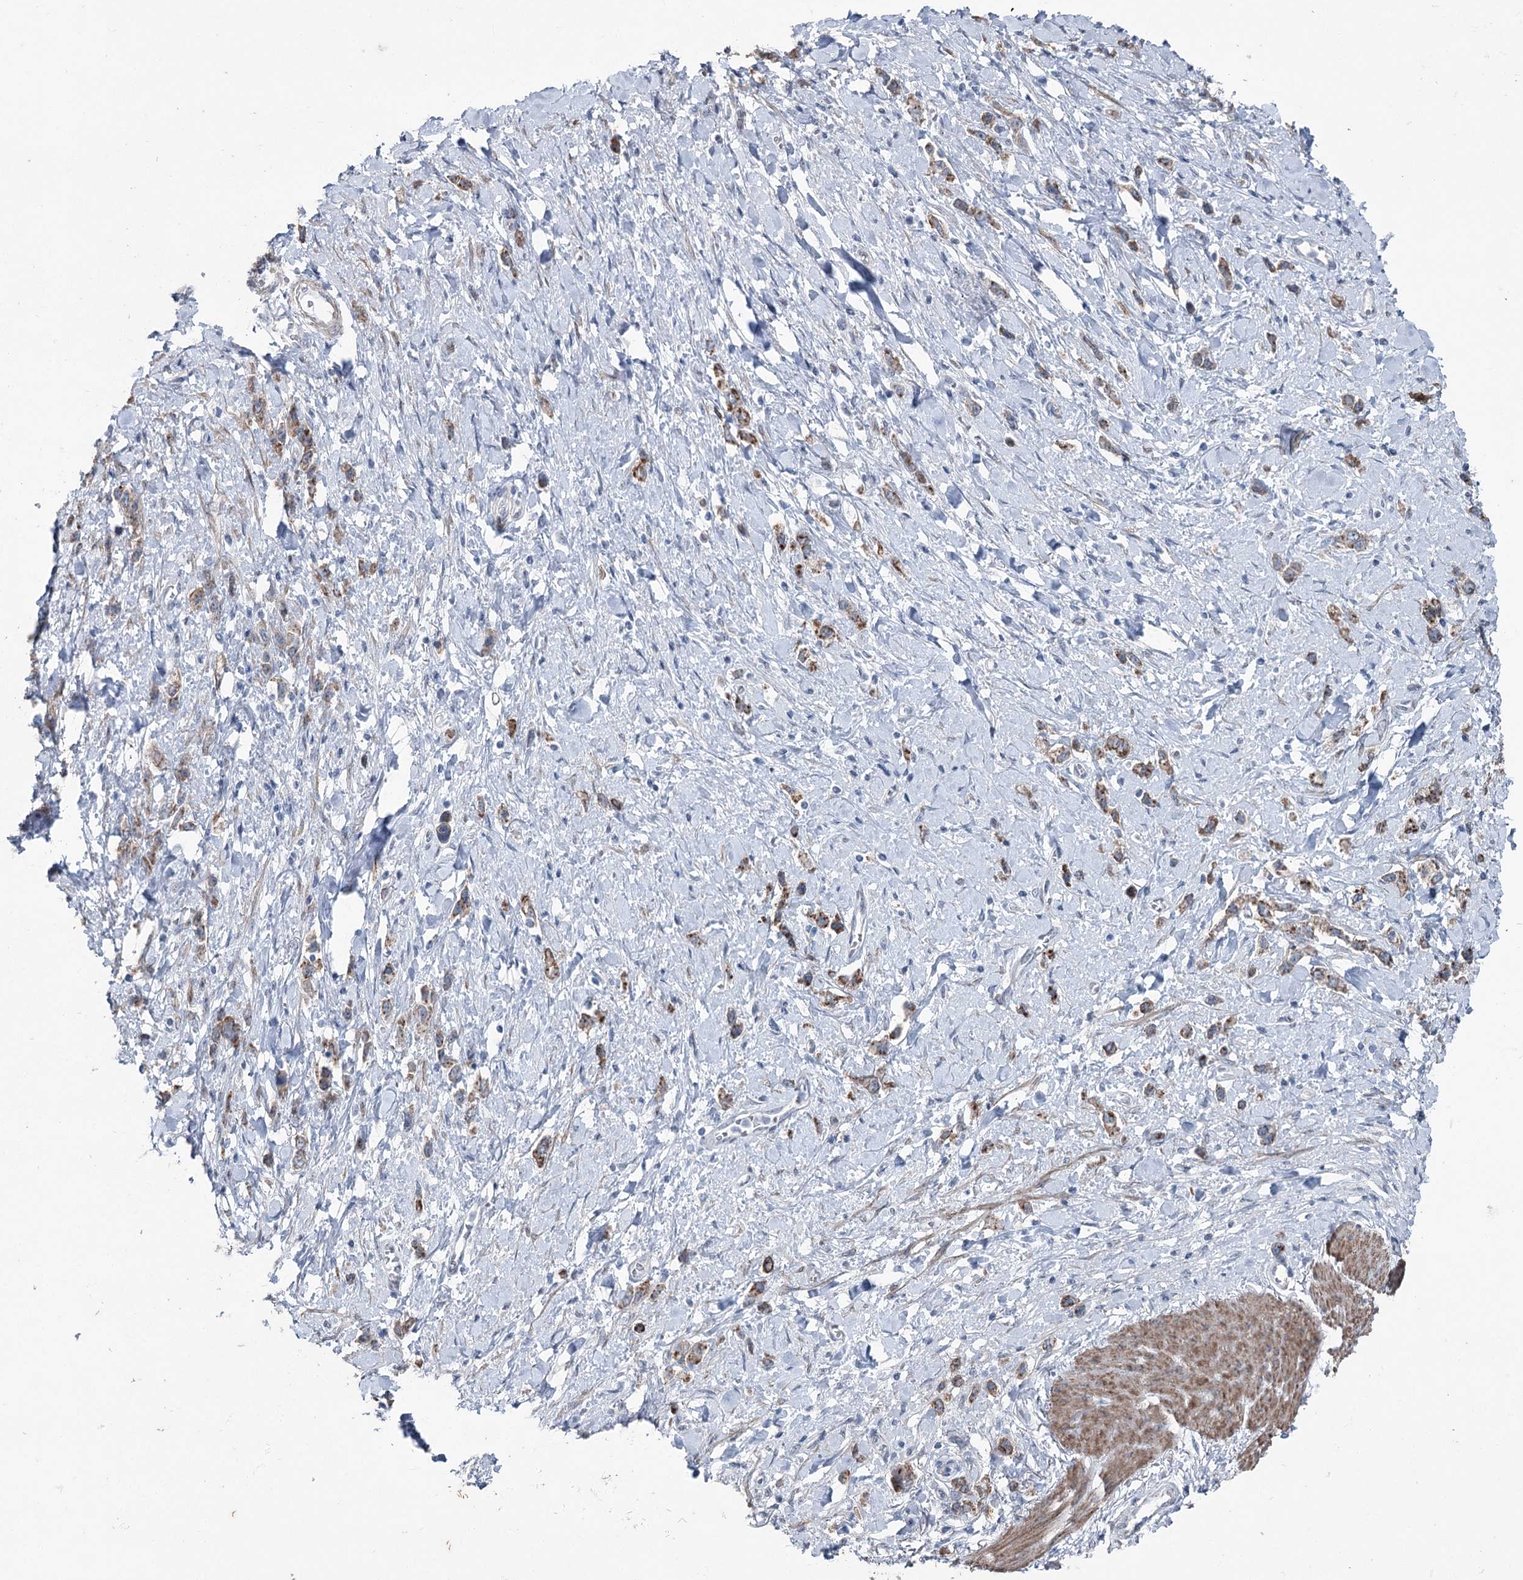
{"staining": {"intensity": "moderate", "quantity": ">75%", "location": "cytoplasmic/membranous"}, "tissue": "stomach cancer", "cell_type": "Tumor cells", "image_type": "cancer", "snomed": [{"axis": "morphology", "description": "Normal tissue, NOS"}, {"axis": "morphology", "description": "Adenocarcinoma, NOS"}, {"axis": "topography", "description": "Stomach, upper"}, {"axis": "topography", "description": "Stomach"}], "caption": "Stomach cancer stained with a protein marker shows moderate staining in tumor cells.", "gene": "FAM120B", "patient": {"sex": "female", "age": 65}}